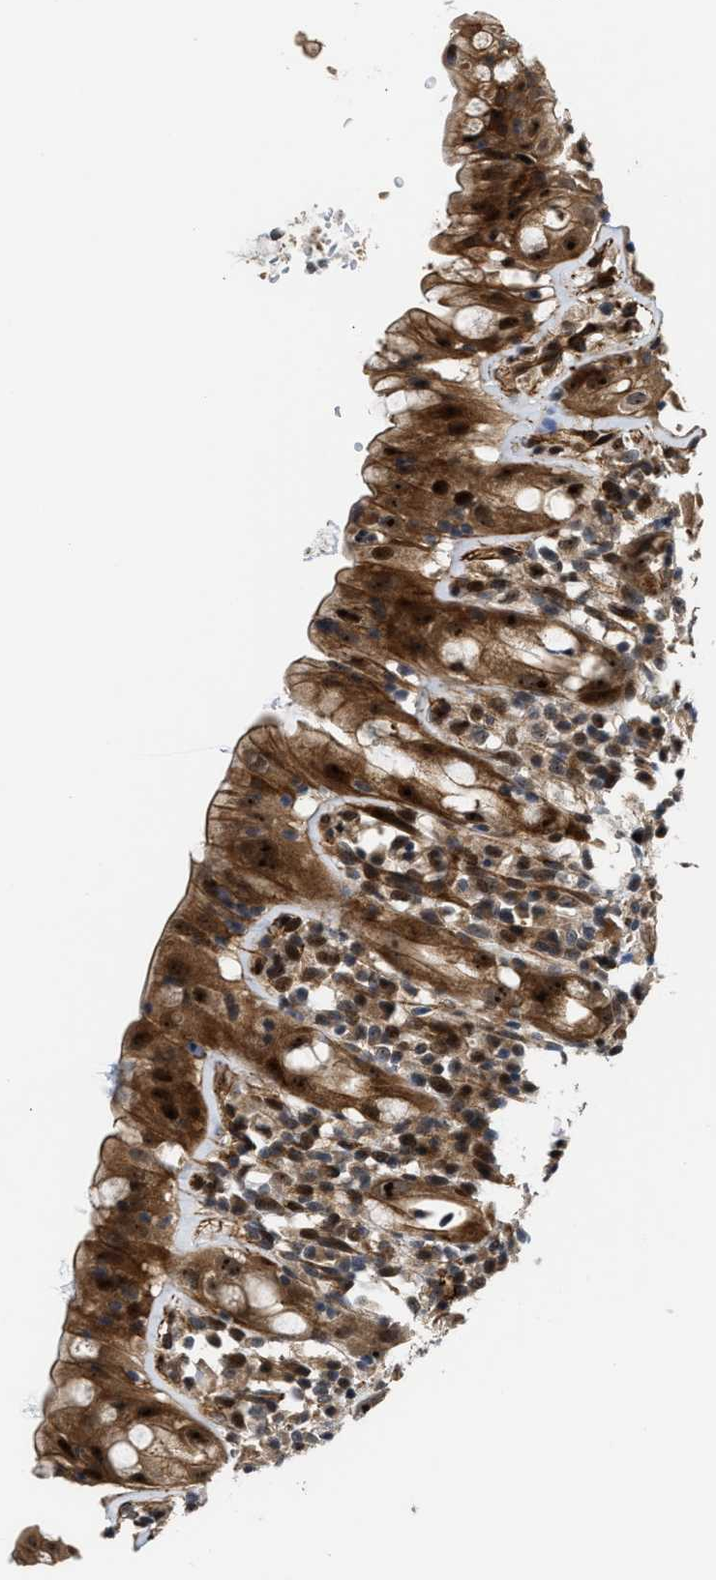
{"staining": {"intensity": "strong", "quantity": ">75%", "location": "cytoplasmic/membranous,nuclear"}, "tissue": "rectum", "cell_type": "Glandular cells", "image_type": "normal", "snomed": [{"axis": "morphology", "description": "Normal tissue, NOS"}, {"axis": "topography", "description": "Rectum"}], "caption": "A brown stain highlights strong cytoplasmic/membranous,nuclear expression of a protein in glandular cells of benign rectum.", "gene": "ALDH3A2", "patient": {"sex": "male", "age": 44}}